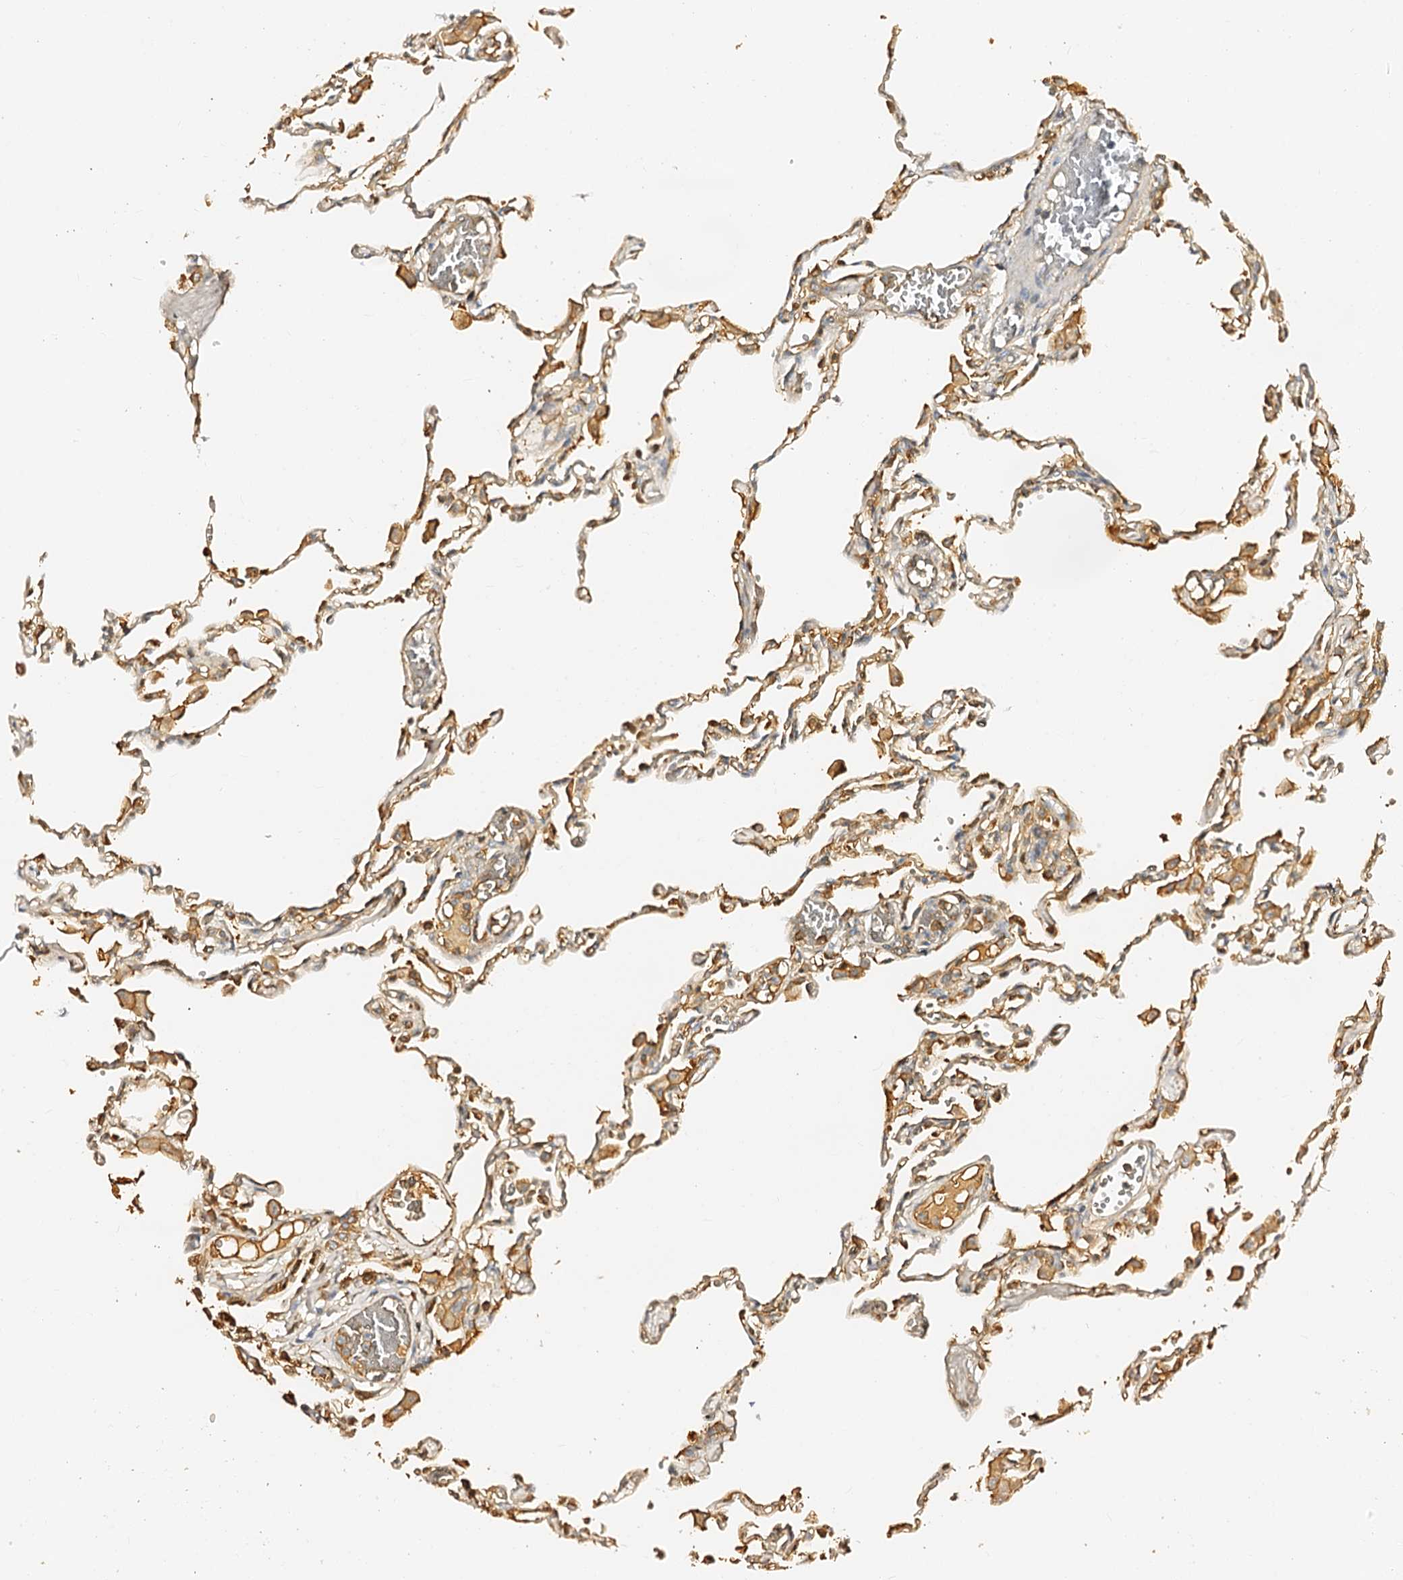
{"staining": {"intensity": "moderate", "quantity": ">75%", "location": "cytoplasmic/membranous"}, "tissue": "lung", "cell_type": "Alveolar cells", "image_type": "normal", "snomed": [{"axis": "morphology", "description": "Normal tissue, NOS"}, {"axis": "topography", "description": "Bronchus"}, {"axis": "topography", "description": "Lung"}], "caption": "IHC staining of benign lung, which exhibits medium levels of moderate cytoplasmic/membranous expression in approximately >75% of alveolar cells indicating moderate cytoplasmic/membranous protein staining. The staining was performed using DAB (brown) for protein detection and nuclei were counterstained in hematoxylin (blue).", "gene": "CSKMT", "patient": {"sex": "female", "age": 49}}